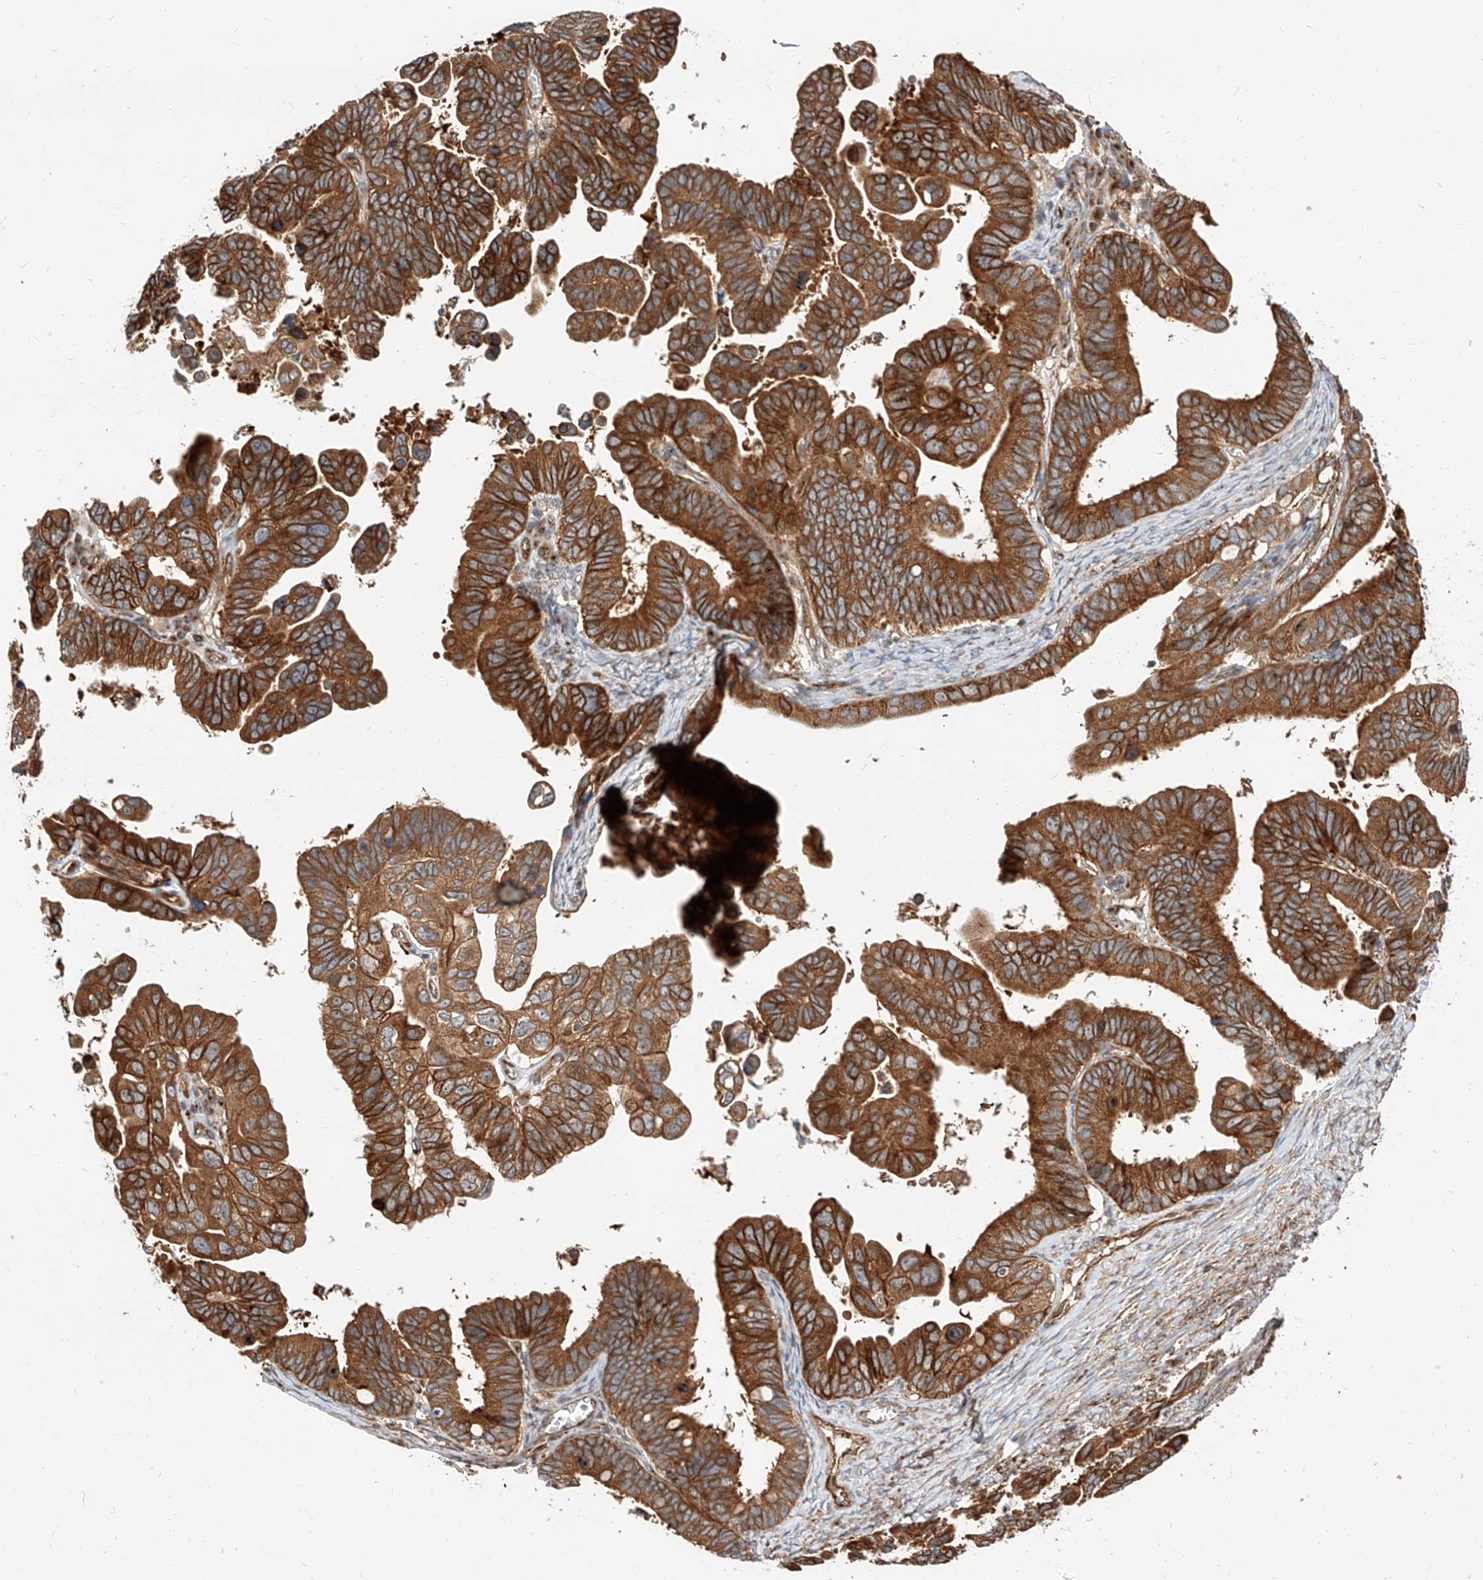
{"staining": {"intensity": "strong", "quantity": ">75%", "location": "cytoplasmic/membranous"}, "tissue": "ovarian cancer", "cell_type": "Tumor cells", "image_type": "cancer", "snomed": [{"axis": "morphology", "description": "Cystadenocarcinoma, serous, NOS"}, {"axis": "topography", "description": "Ovary"}], "caption": "IHC staining of ovarian serous cystadenocarcinoma, which shows high levels of strong cytoplasmic/membranous expression in approximately >75% of tumor cells indicating strong cytoplasmic/membranous protein positivity. The staining was performed using DAB (brown) for protein detection and nuclei were counterstained in hematoxylin (blue).", "gene": "ISCA2", "patient": {"sex": "female", "age": 56}}